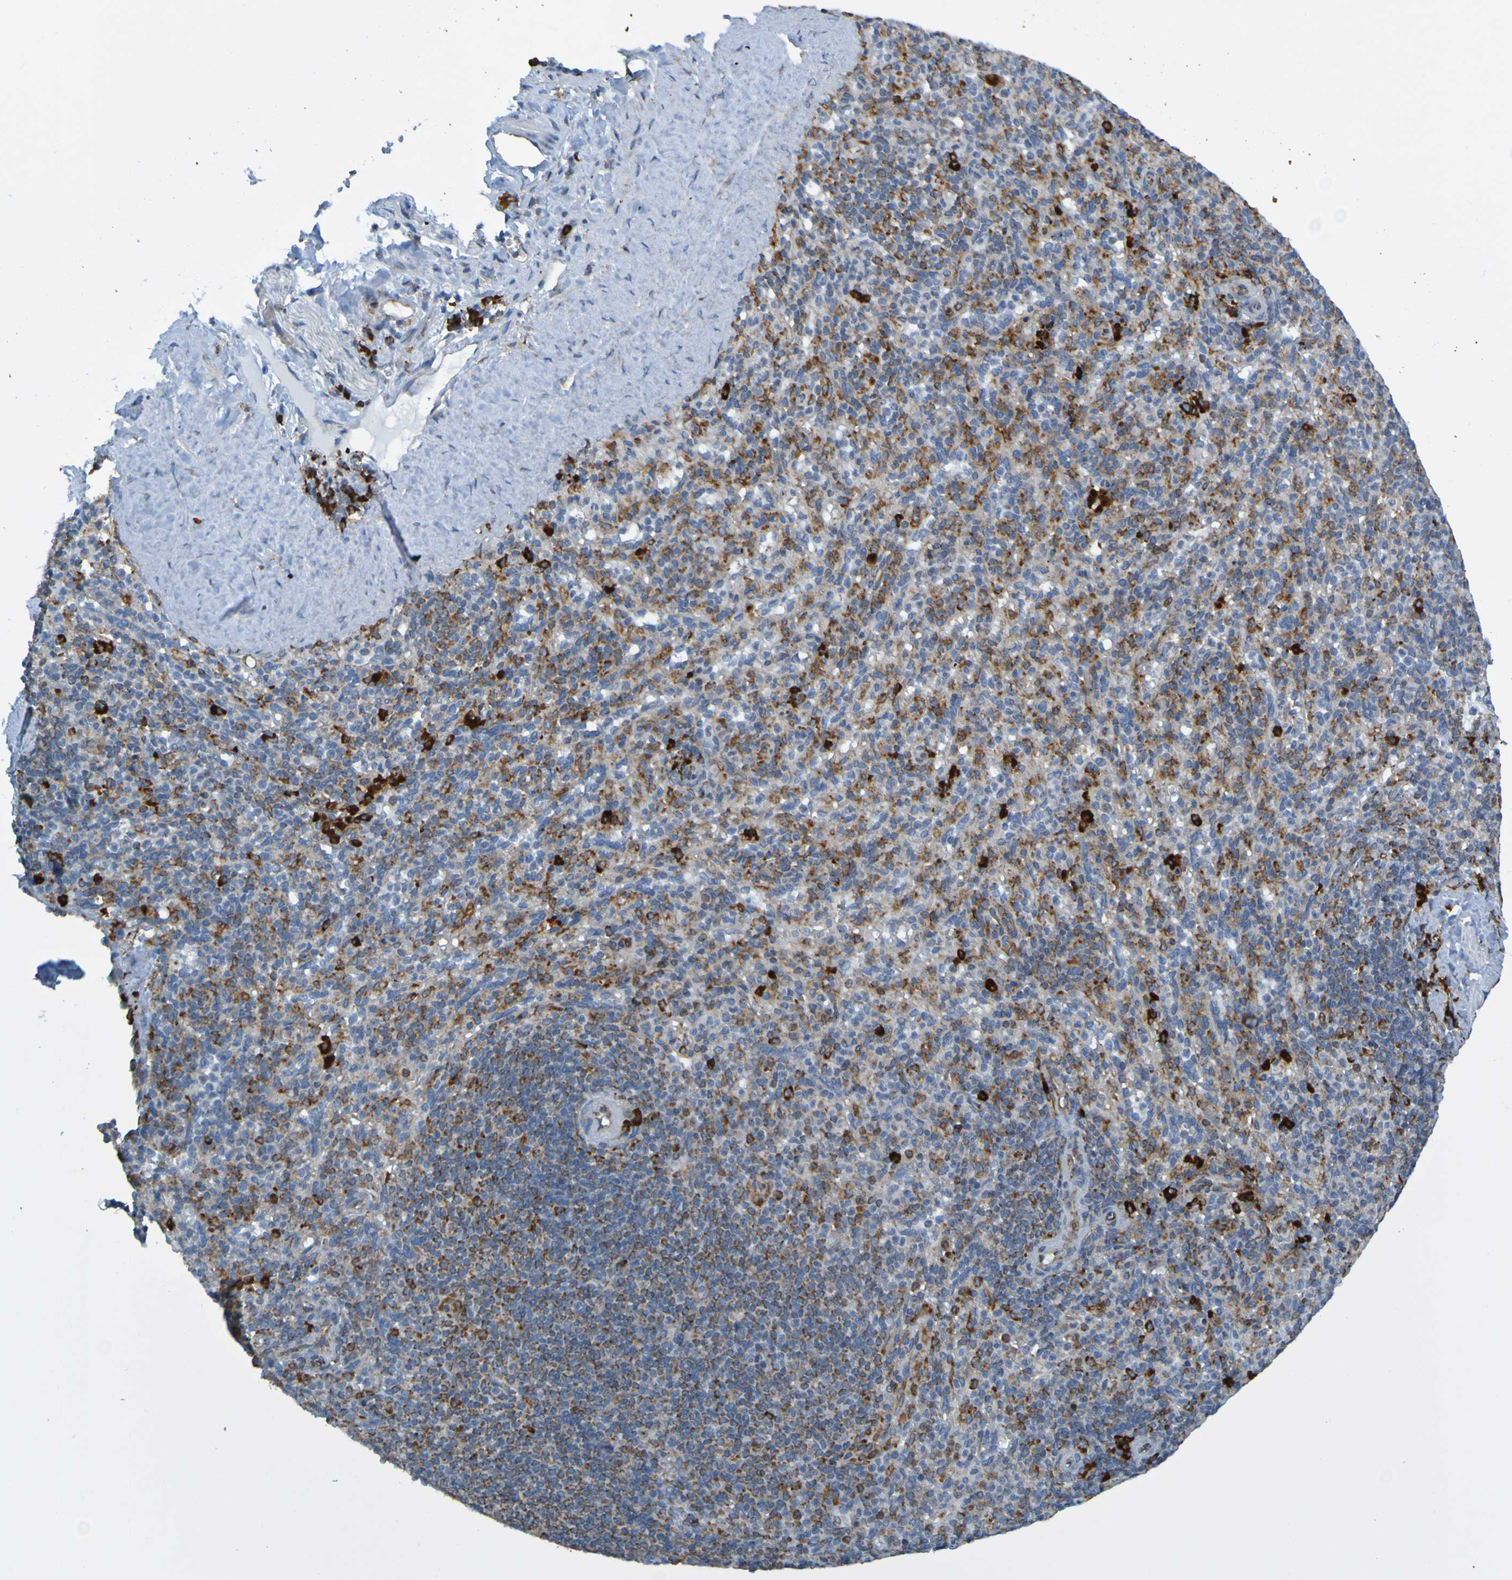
{"staining": {"intensity": "weak", "quantity": "25%-75%", "location": "cytoplasmic/membranous"}, "tissue": "spleen", "cell_type": "Cells in red pulp", "image_type": "normal", "snomed": [{"axis": "morphology", "description": "Normal tissue, NOS"}, {"axis": "topography", "description": "Spleen"}], "caption": "Immunohistochemical staining of normal human spleen demonstrates 25%-75% levels of weak cytoplasmic/membranous protein expression in about 25%-75% of cells in red pulp. (Stains: DAB (3,3'-diaminobenzidine) in brown, nuclei in blue, Microscopy: brightfield microscopy at high magnification).", "gene": "SSR1", "patient": {"sex": "male", "age": 36}}